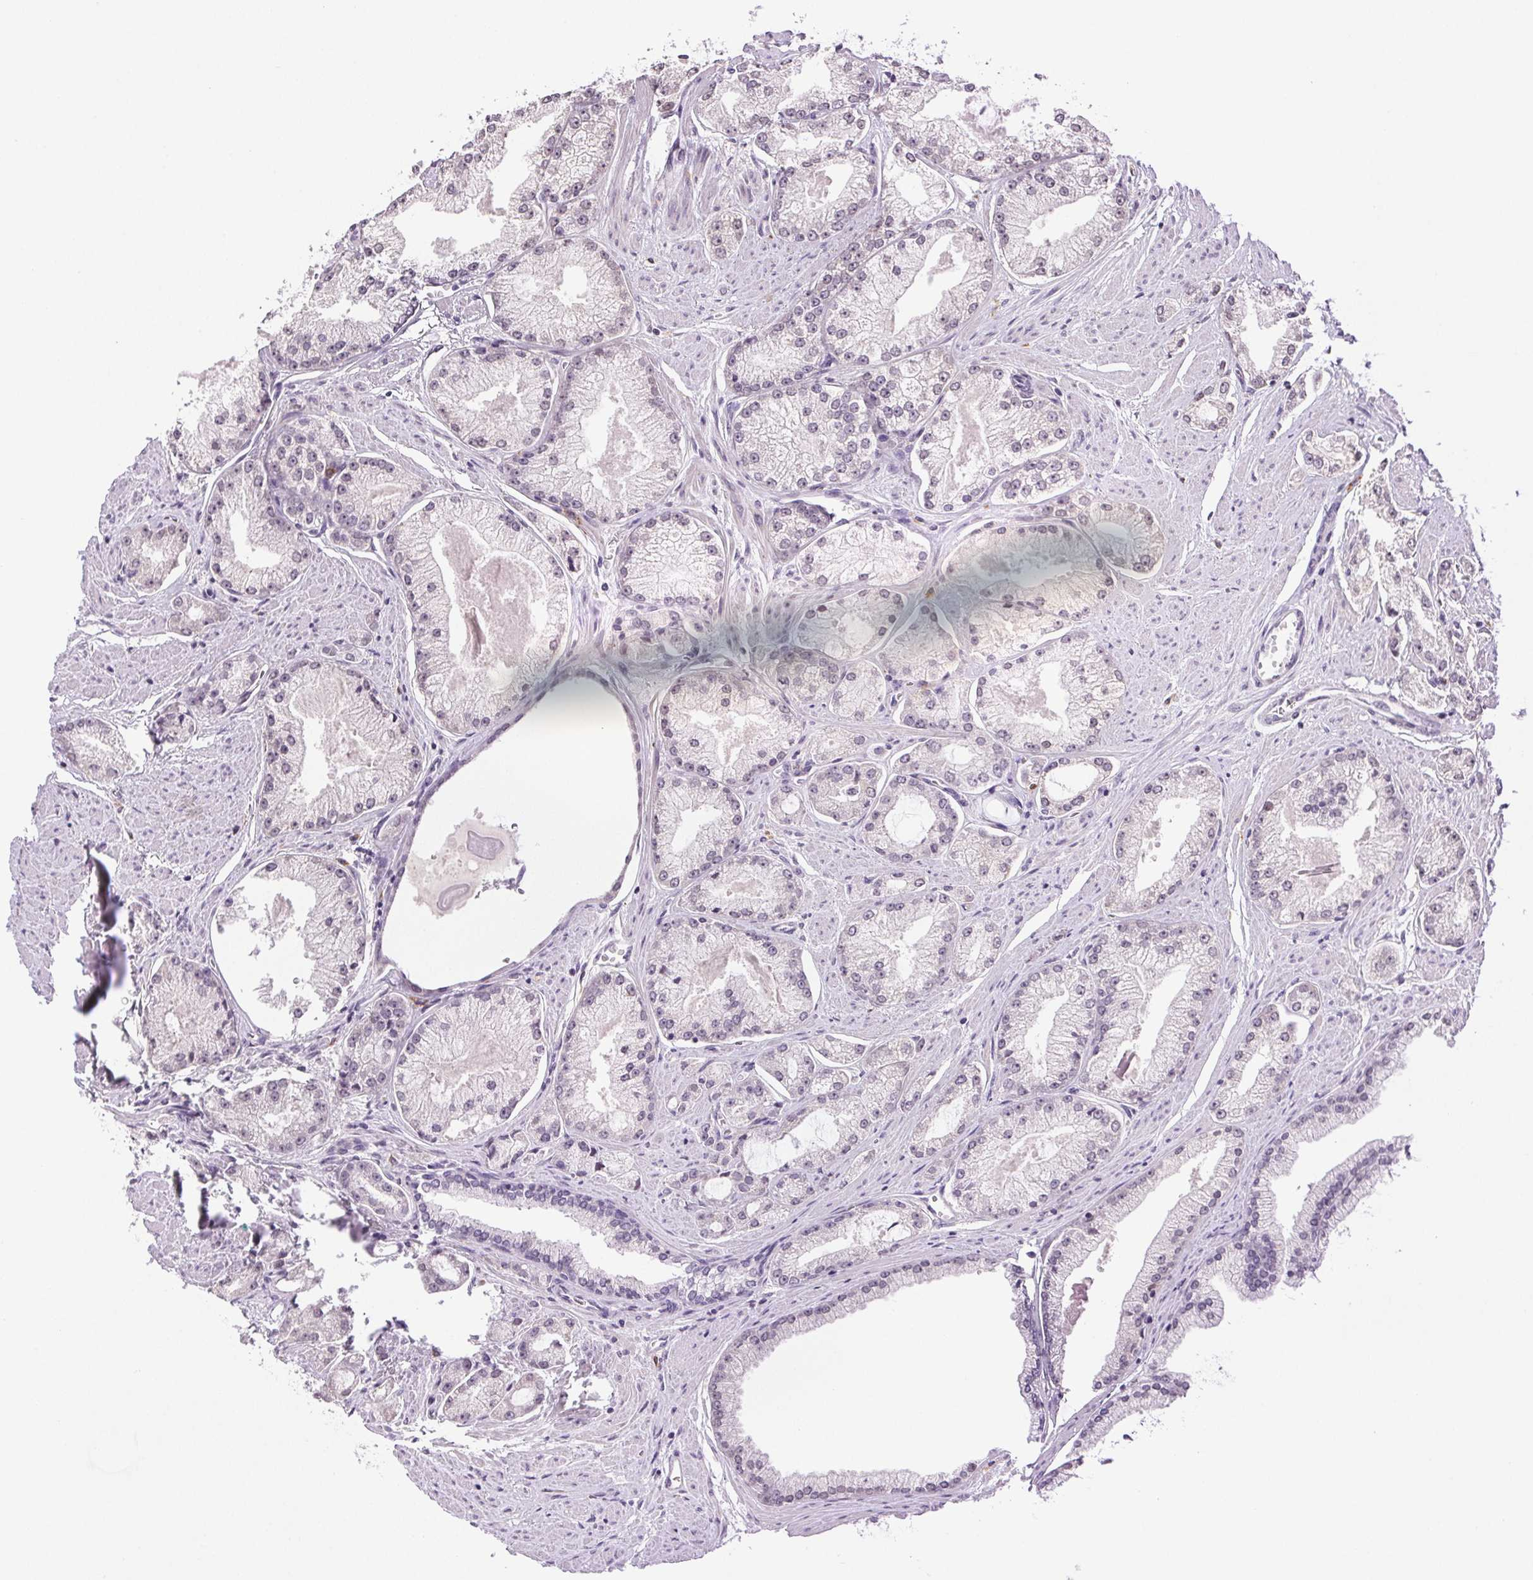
{"staining": {"intensity": "negative", "quantity": "none", "location": "none"}, "tissue": "prostate cancer", "cell_type": "Tumor cells", "image_type": "cancer", "snomed": [{"axis": "morphology", "description": "Adenocarcinoma, High grade"}, {"axis": "topography", "description": "Prostate"}], "caption": "Protein analysis of prostate cancer demonstrates no significant staining in tumor cells. (Stains: DAB immunohistochemistry with hematoxylin counter stain, Microscopy: brightfield microscopy at high magnification).", "gene": "TNNT3", "patient": {"sex": "male", "age": 68}}